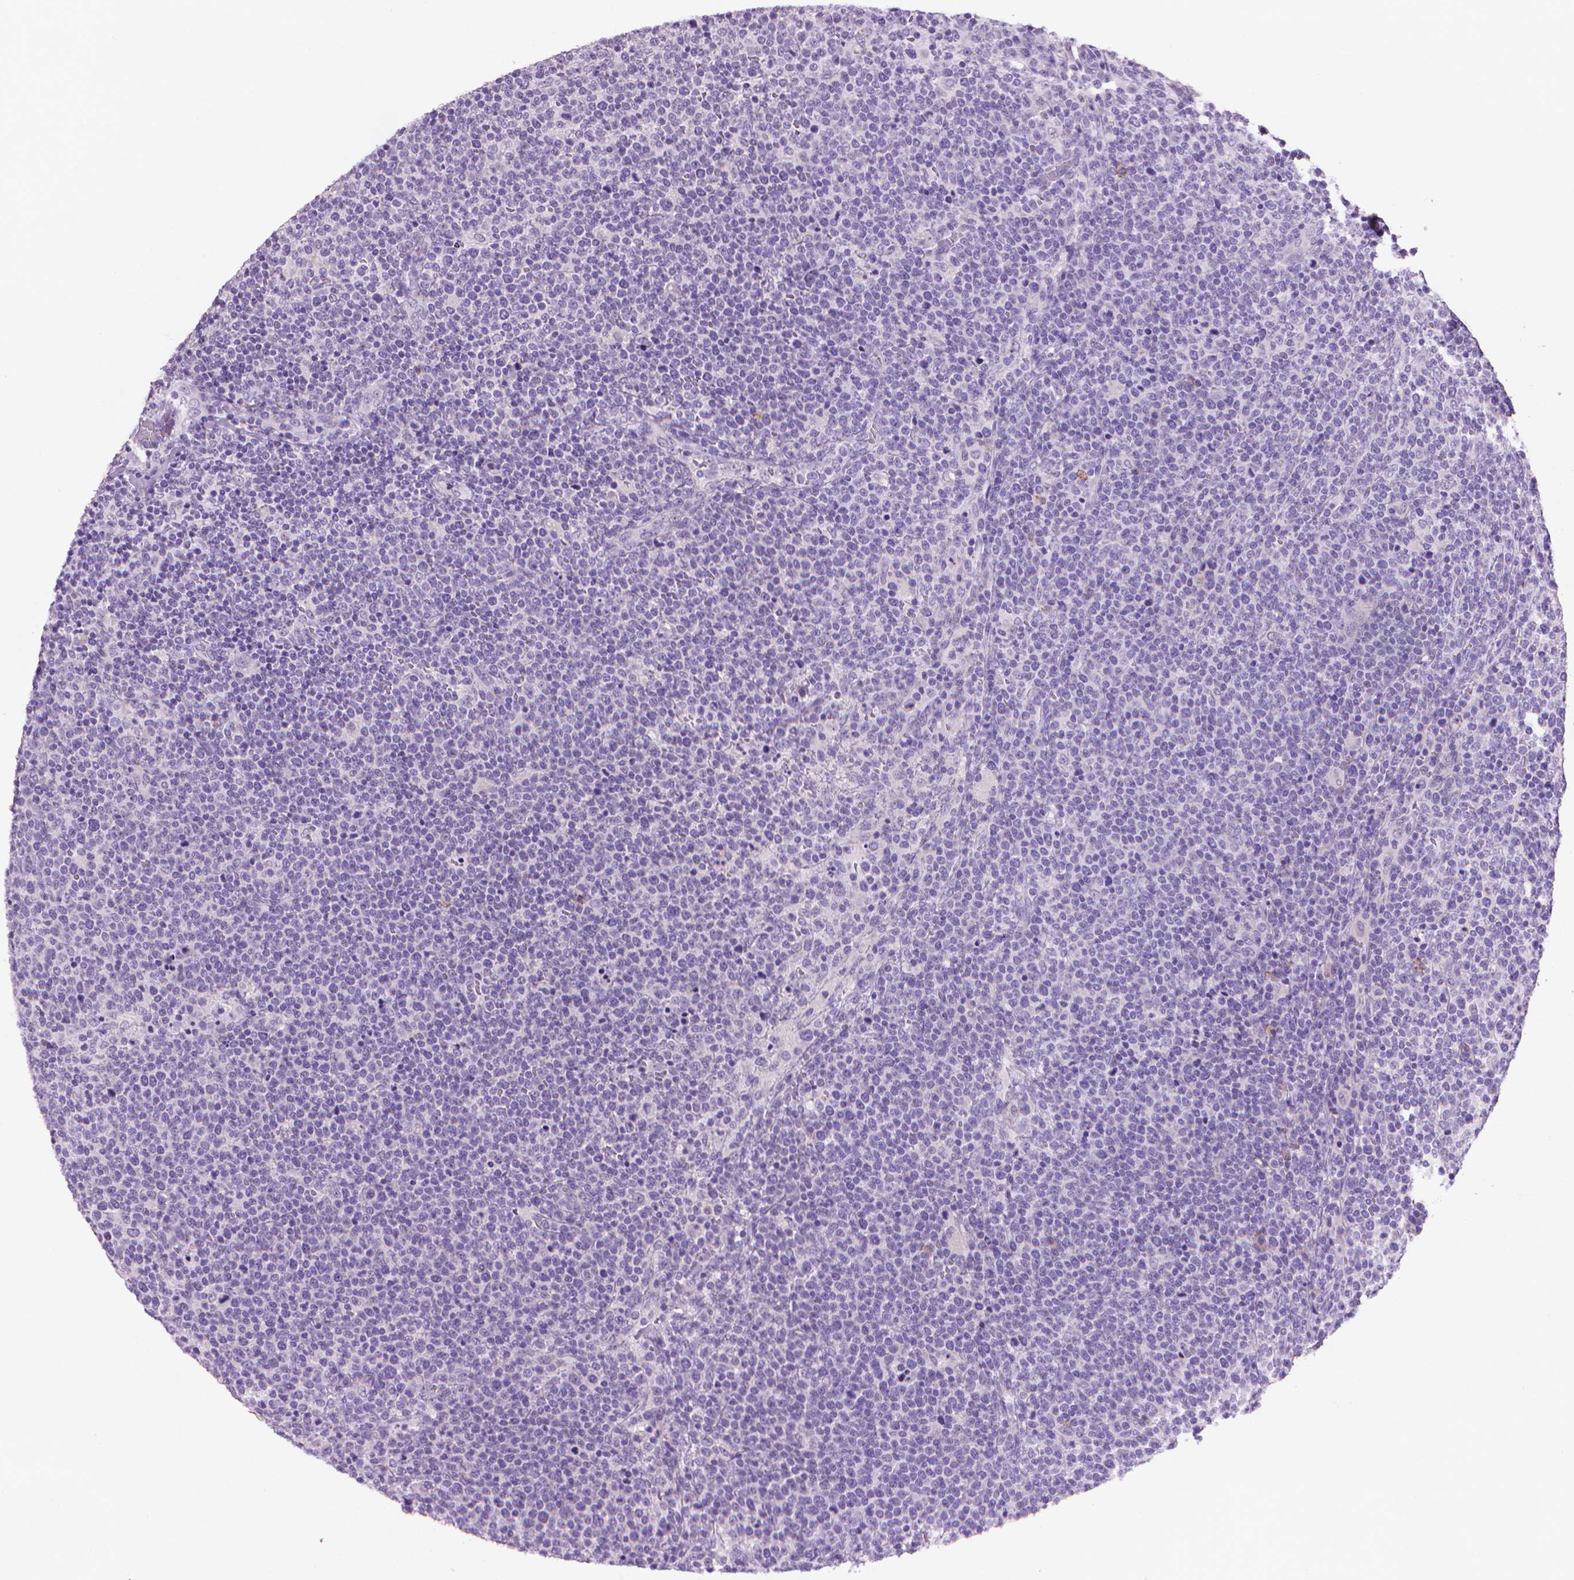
{"staining": {"intensity": "negative", "quantity": "none", "location": "none"}, "tissue": "lymphoma", "cell_type": "Tumor cells", "image_type": "cancer", "snomed": [{"axis": "morphology", "description": "Malignant lymphoma, non-Hodgkin's type, High grade"}, {"axis": "topography", "description": "Lymph node"}], "caption": "A photomicrograph of malignant lymphoma, non-Hodgkin's type (high-grade) stained for a protein displays no brown staining in tumor cells. Brightfield microscopy of IHC stained with DAB (3,3'-diaminobenzidine) (brown) and hematoxylin (blue), captured at high magnification.", "gene": "MUC1", "patient": {"sex": "male", "age": 61}}